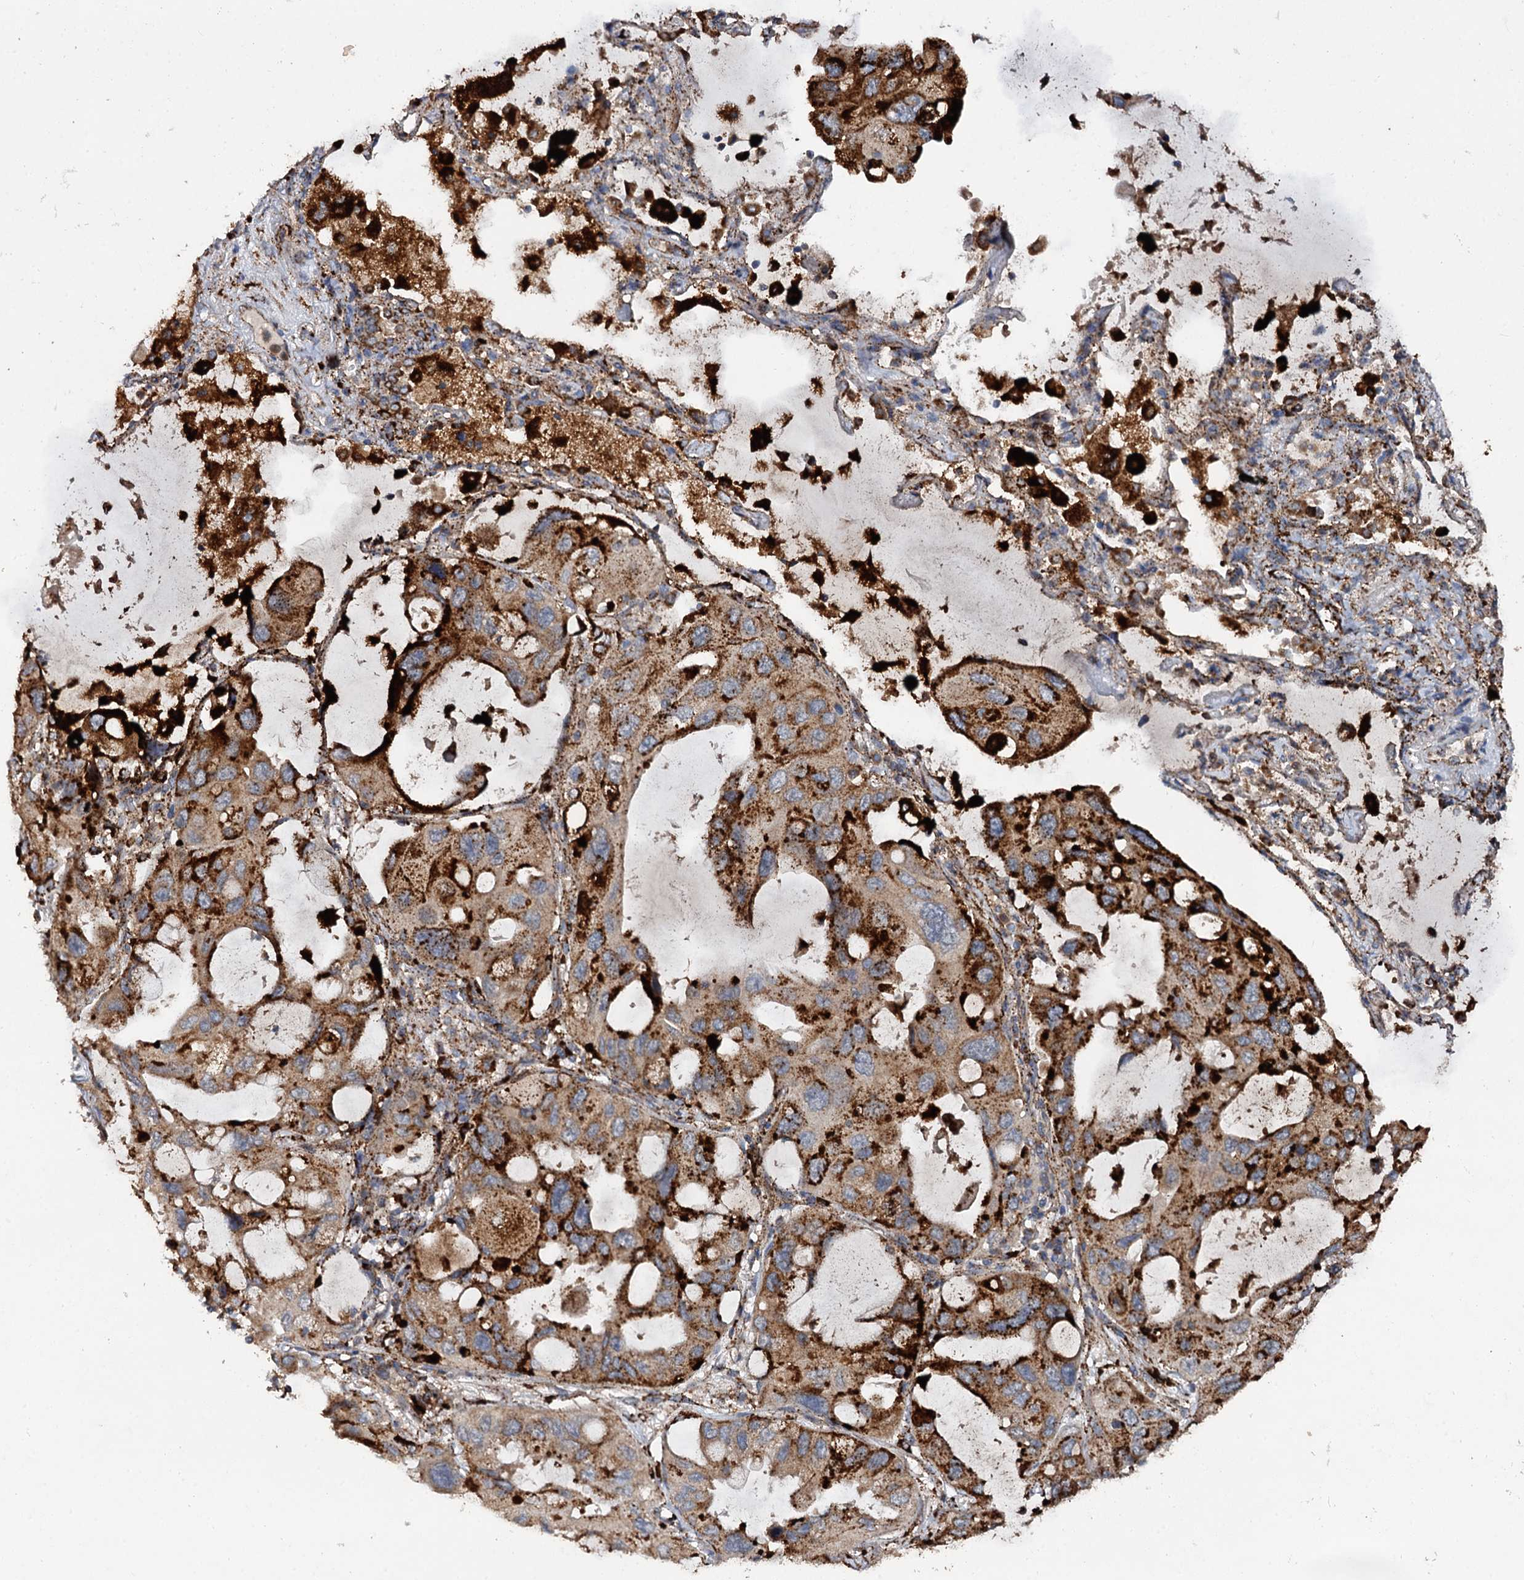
{"staining": {"intensity": "strong", "quantity": ">75%", "location": "cytoplasmic/membranous"}, "tissue": "lung cancer", "cell_type": "Tumor cells", "image_type": "cancer", "snomed": [{"axis": "morphology", "description": "Squamous cell carcinoma, NOS"}, {"axis": "topography", "description": "Lung"}], "caption": "A photomicrograph of lung squamous cell carcinoma stained for a protein displays strong cytoplasmic/membranous brown staining in tumor cells.", "gene": "GBA1", "patient": {"sex": "female", "age": 73}}